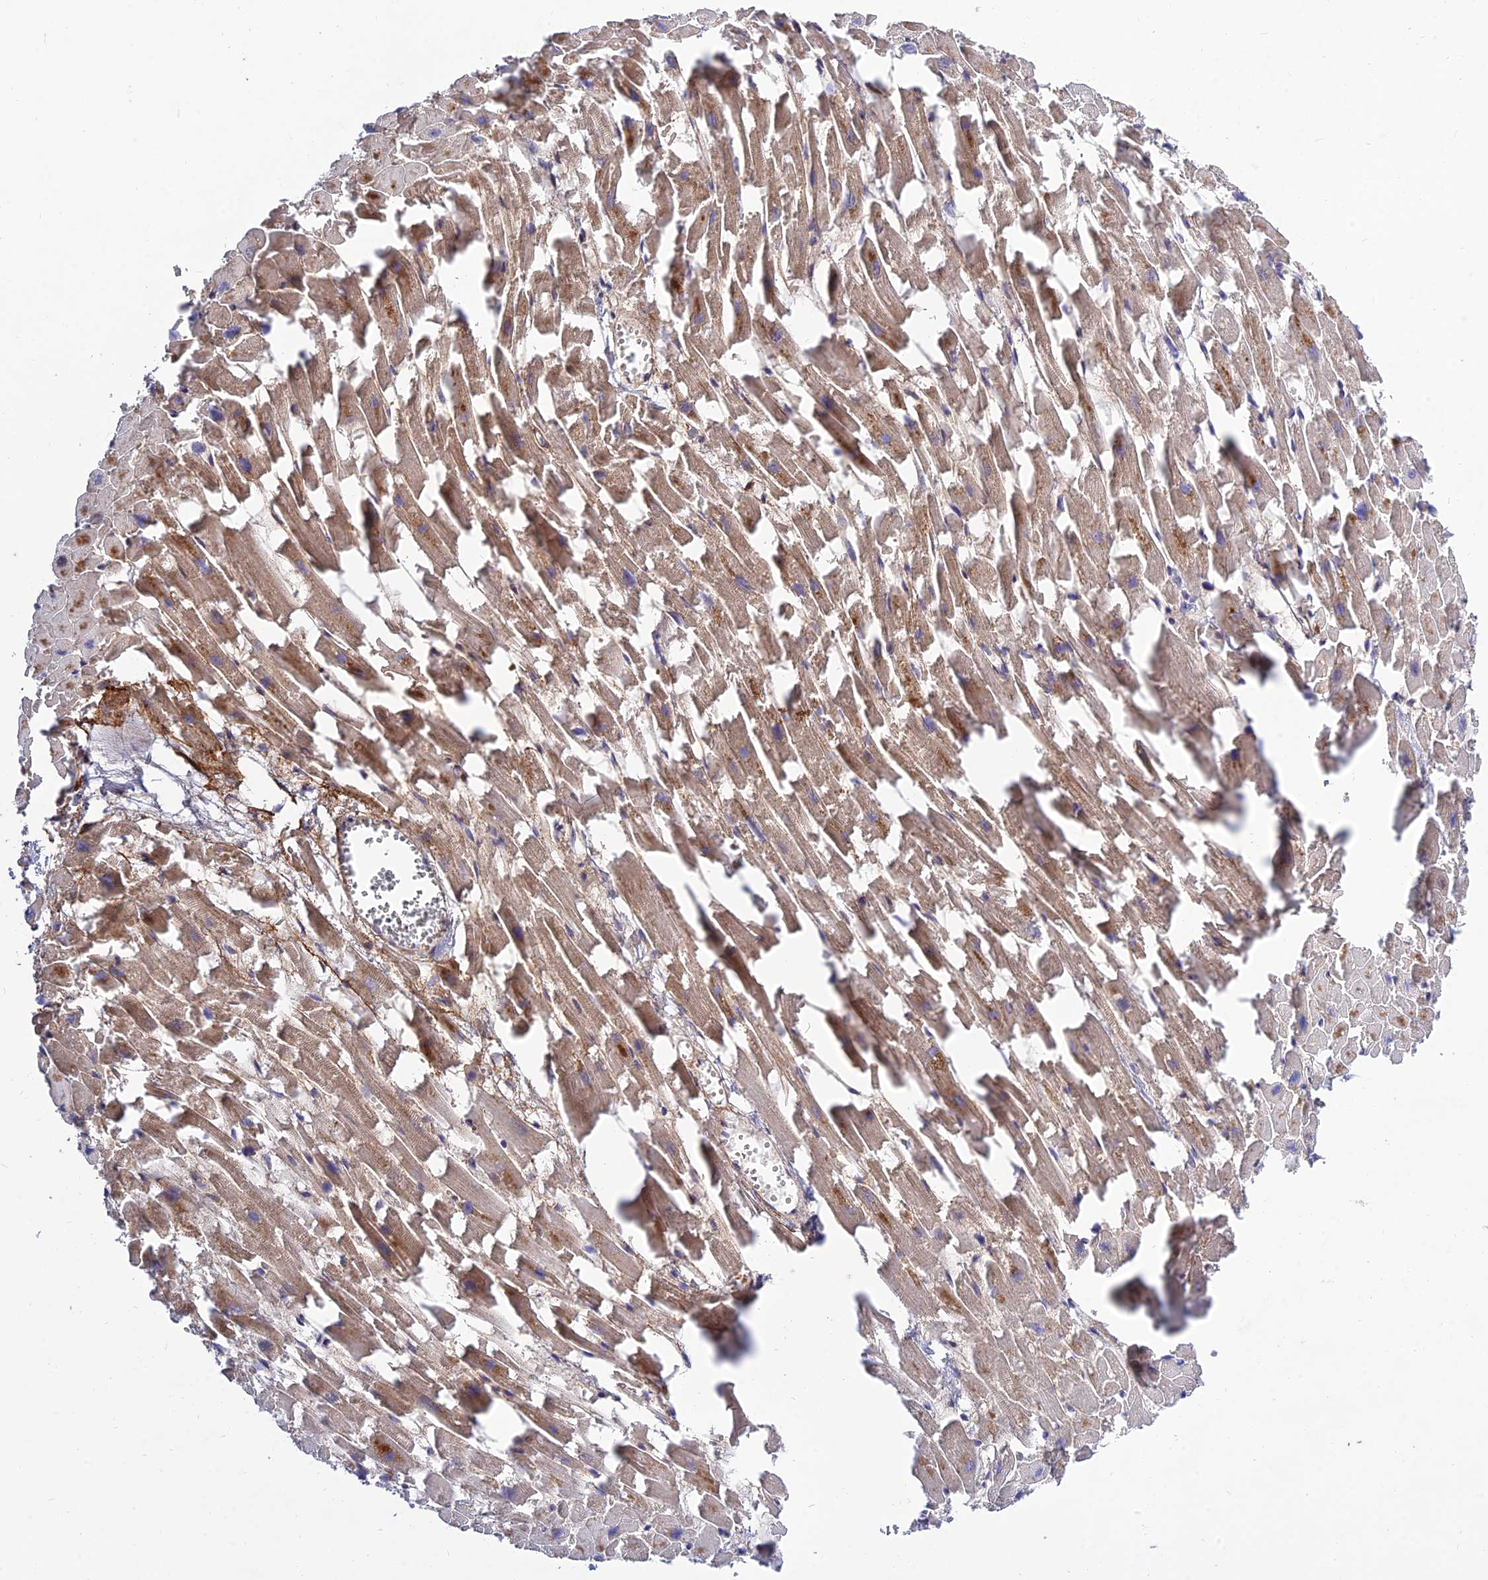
{"staining": {"intensity": "moderate", "quantity": ">75%", "location": "cytoplasmic/membranous"}, "tissue": "heart muscle", "cell_type": "Cardiomyocytes", "image_type": "normal", "snomed": [{"axis": "morphology", "description": "Normal tissue, NOS"}, {"axis": "topography", "description": "Heart"}], "caption": "About >75% of cardiomyocytes in normal heart muscle show moderate cytoplasmic/membranous protein staining as visualized by brown immunohistochemical staining.", "gene": "PLEKHG2", "patient": {"sex": "female", "age": 64}}